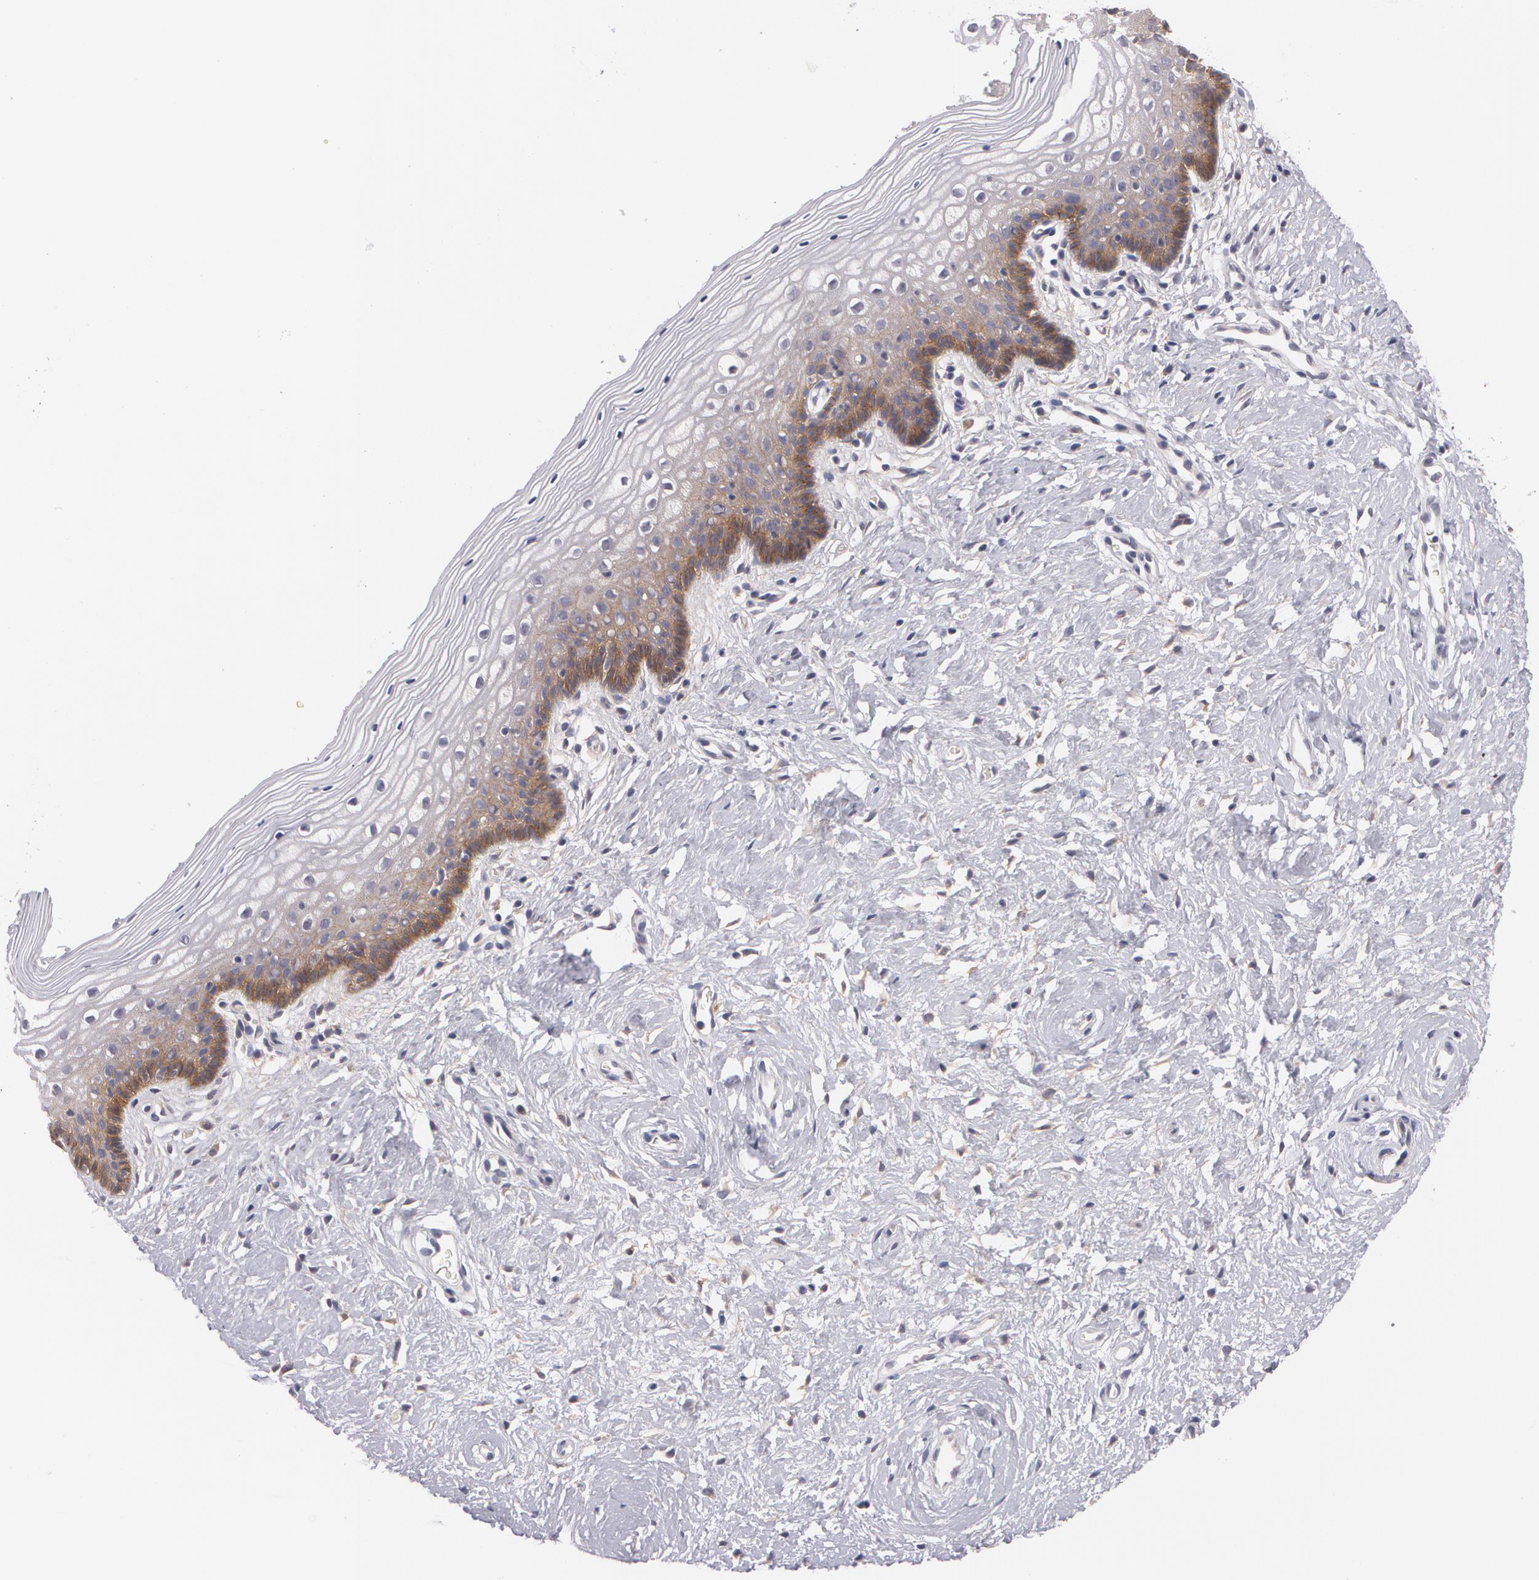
{"staining": {"intensity": "moderate", "quantity": "25%-75%", "location": "cytoplasmic/membranous"}, "tissue": "vagina", "cell_type": "Squamous epithelial cells", "image_type": "normal", "snomed": [{"axis": "morphology", "description": "Normal tissue, NOS"}, {"axis": "topography", "description": "Vagina"}], "caption": "The histopathology image reveals staining of benign vagina, revealing moderate cytoplasmic/membranous protein positivity (brown color) within squamous epithelial cells. (DAB IHC, brown staining for protein, blue staining for nuclei).", "gene": "CASK", "patient": {"sex": "female", "age": 46}}